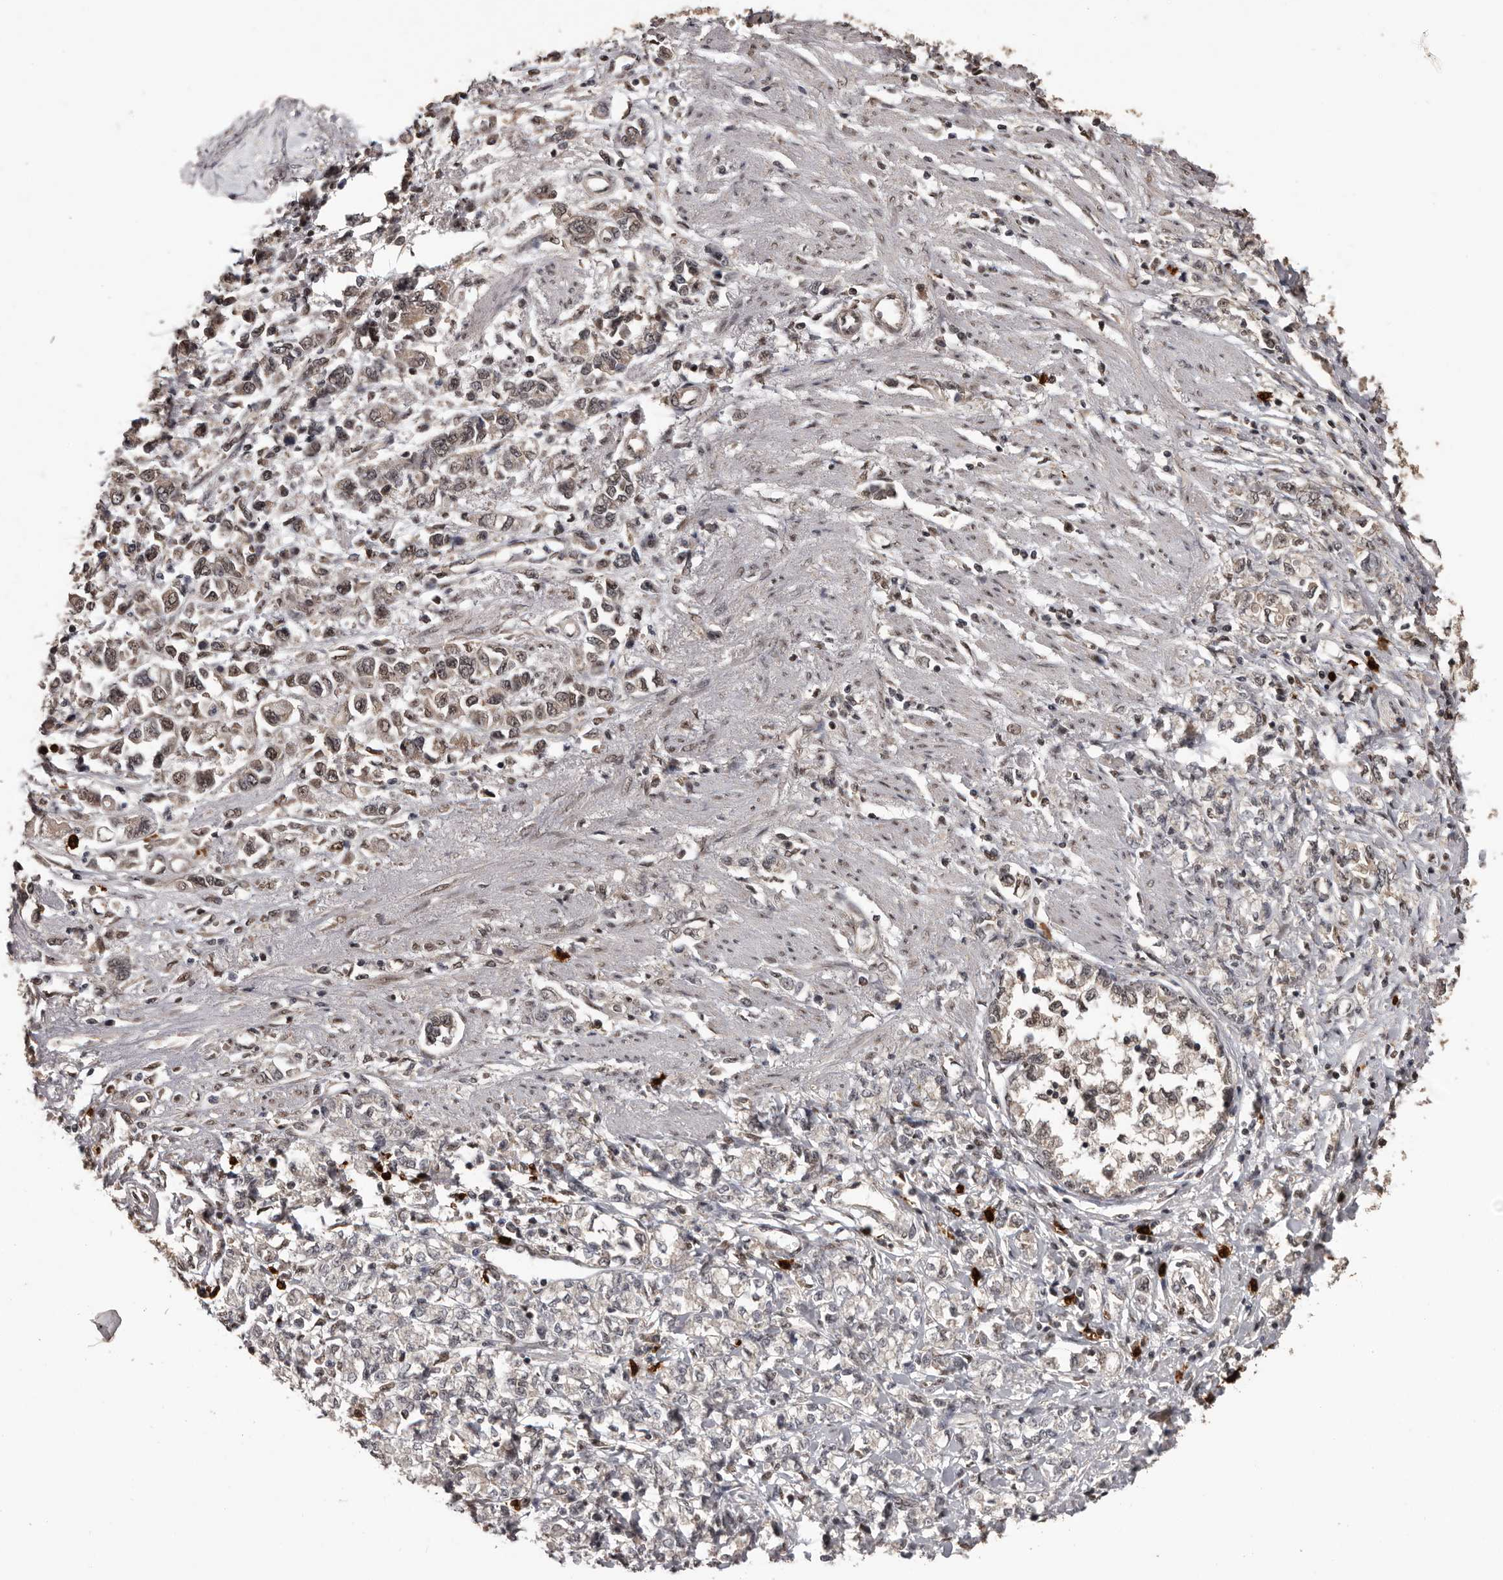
{"staining": {"intensity": "weak", "quantity": "25%-75%", "location": "nuclear"}, "tissue": "stomach cancer", "cell_type": "Tumor cells", "image_type": "cancer", "snomed": [{"axis": "morphology", "description": "Adenocarcinoma, NOS"}, {"axis": "topography", "description": "Stomach"}], "caption": "Stomach cancer stained for a protein (brown) displays weak nuclear positive staining in approximately 25%-75% of tumor cells.", "gene": "VPS37A", "patient": {"sex": "female", "age": 76}}